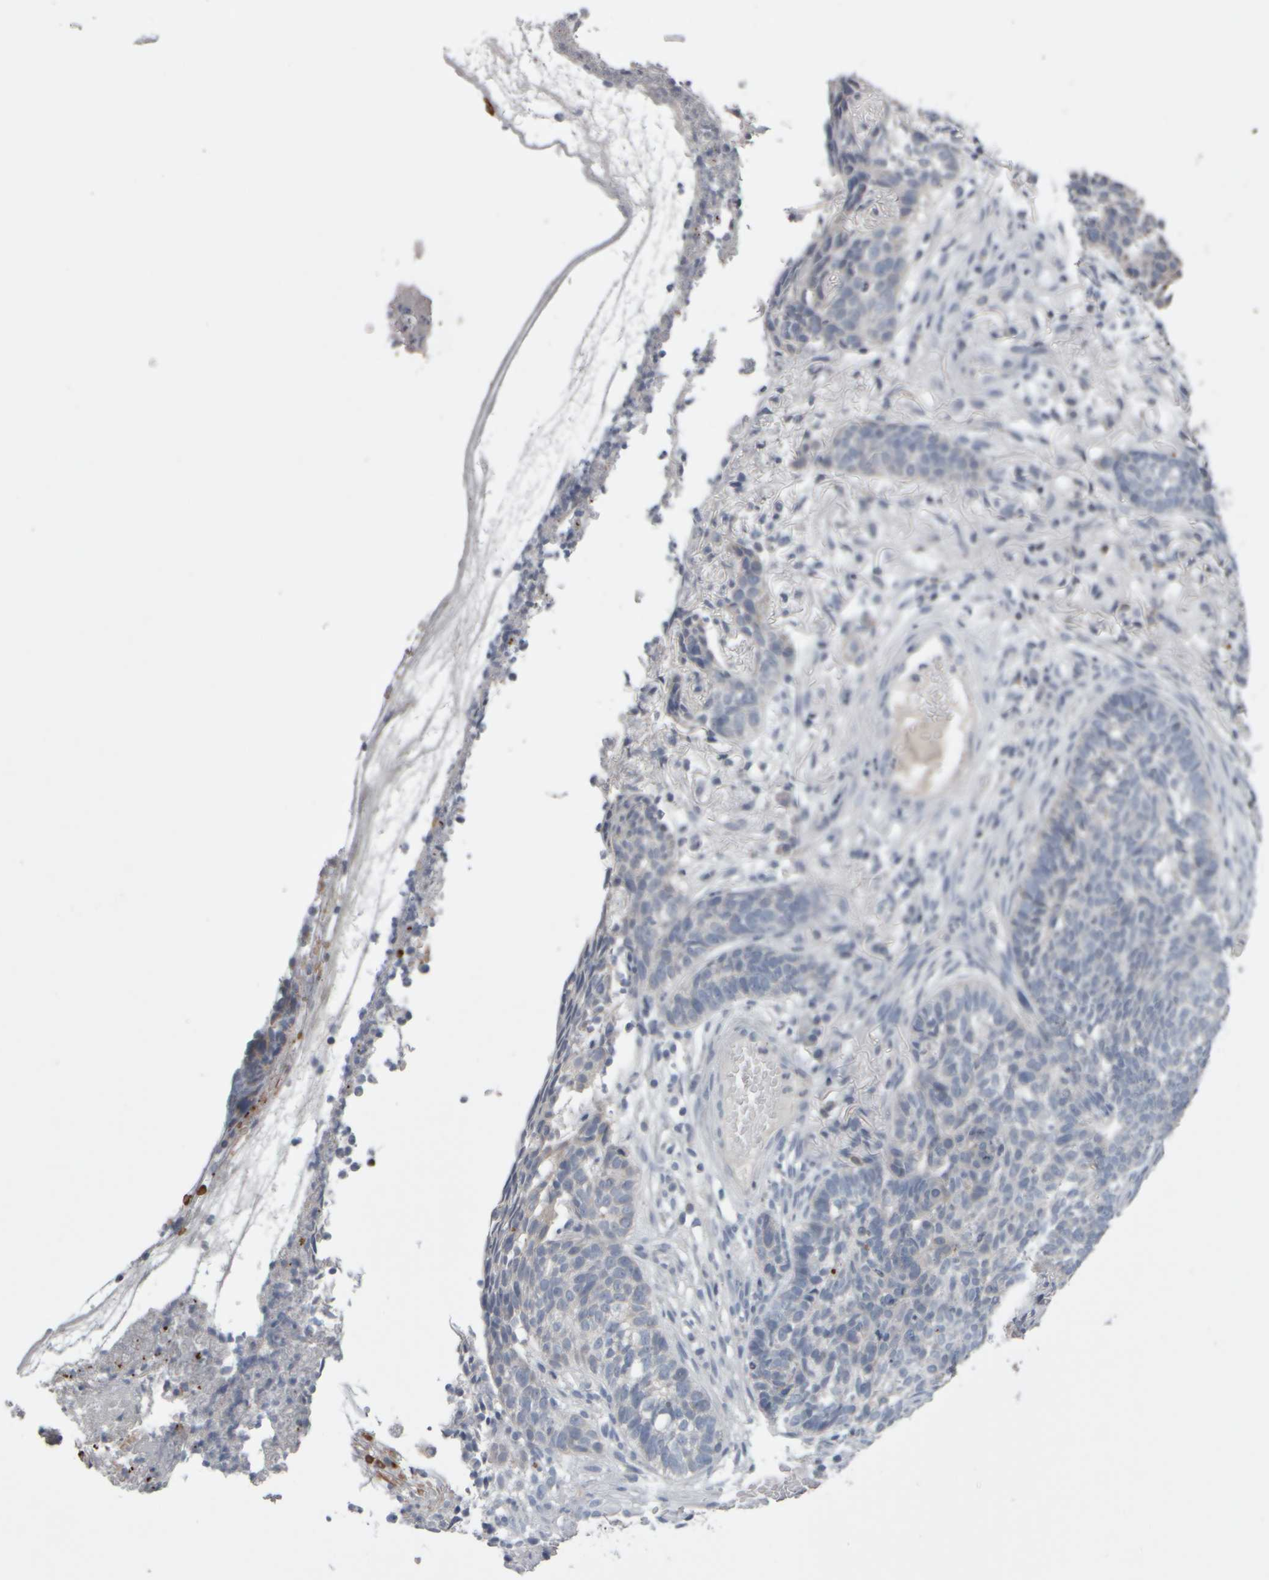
{"staining": {"intensity": "negative", "quantity": "none", "location": "none"}, "tissue": "skin cancer", "cell_type": "Tumor cells", "image_type": "cancer", "snomed": [{"axis": "morphology", "description": "Basal cell carcinoma"}, {"axis": "topography", "description": "Skin"}], "caption": "An immunohistochemistry (IHC) histopathology image of skin cancer (basal cell carcinoma) is shown. There is no staining in tumor cells of skin cancer (basal cell carcinoma).", "gene": "EPHX2", "patient": {"sex": "male", "age": 85}}